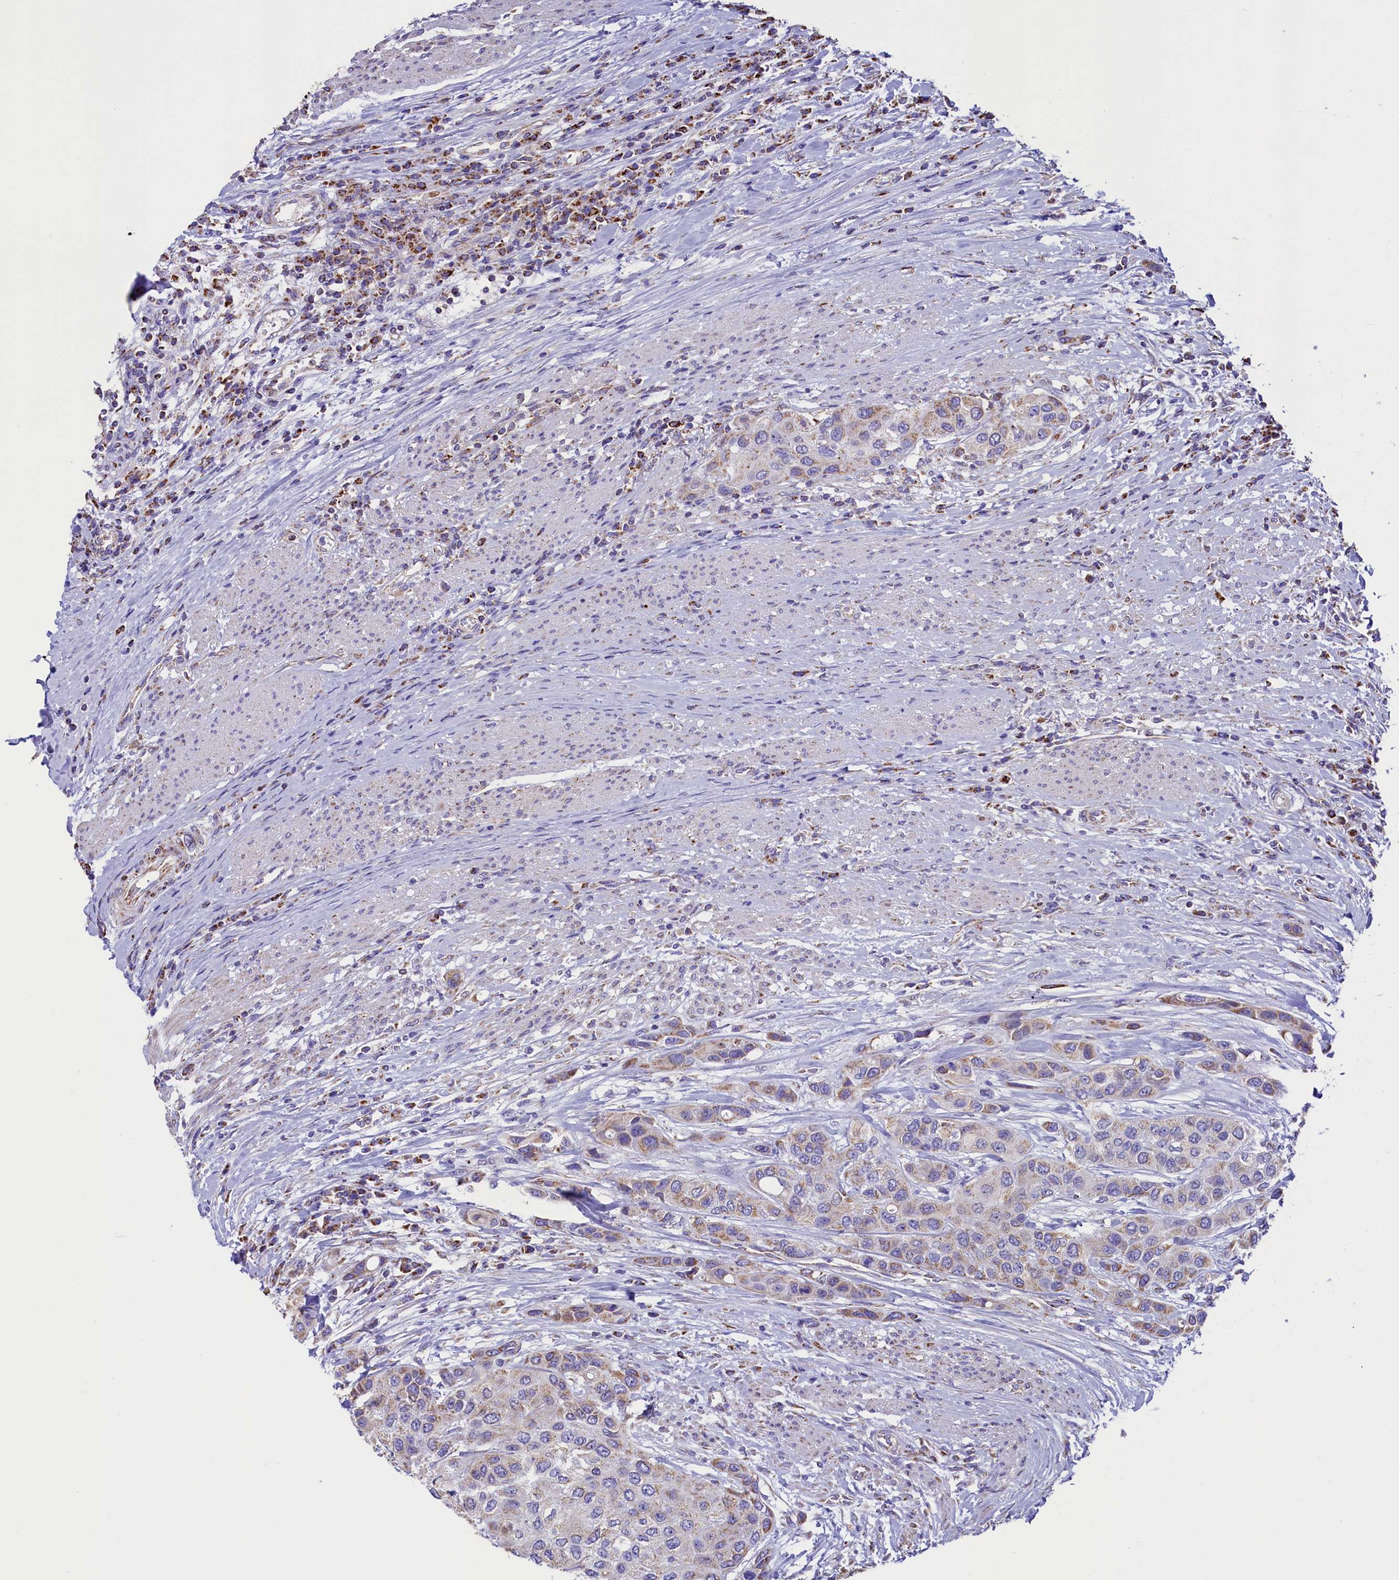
{"staining": {"intensity": "weak", "quantity": "25%-75%", "location": "cytoplasmic/membranous"}, "tissue": "urothelial cancer", "cell_type": "Tumor cells", "image_type": "cancer", "snomed": [{"axis": "morphology", "description": "Normal tissue, NOS"}, {"axis": "morphology", "description": "Urothelial carcinoma, High grade"}, {"axis": "topography", "description": "Vascular tissue"}, {"axis": "topography", "description": "Urinary bladder"}], "caption": "Immunohistochemical staining of human urothelial cancer reveals low levels of weak cytoplasmic/membranous protein staining in about 25%-75% of tumor cells.", "gene": "IDH3A", "patient": {"sex": "female", "age": 56}}